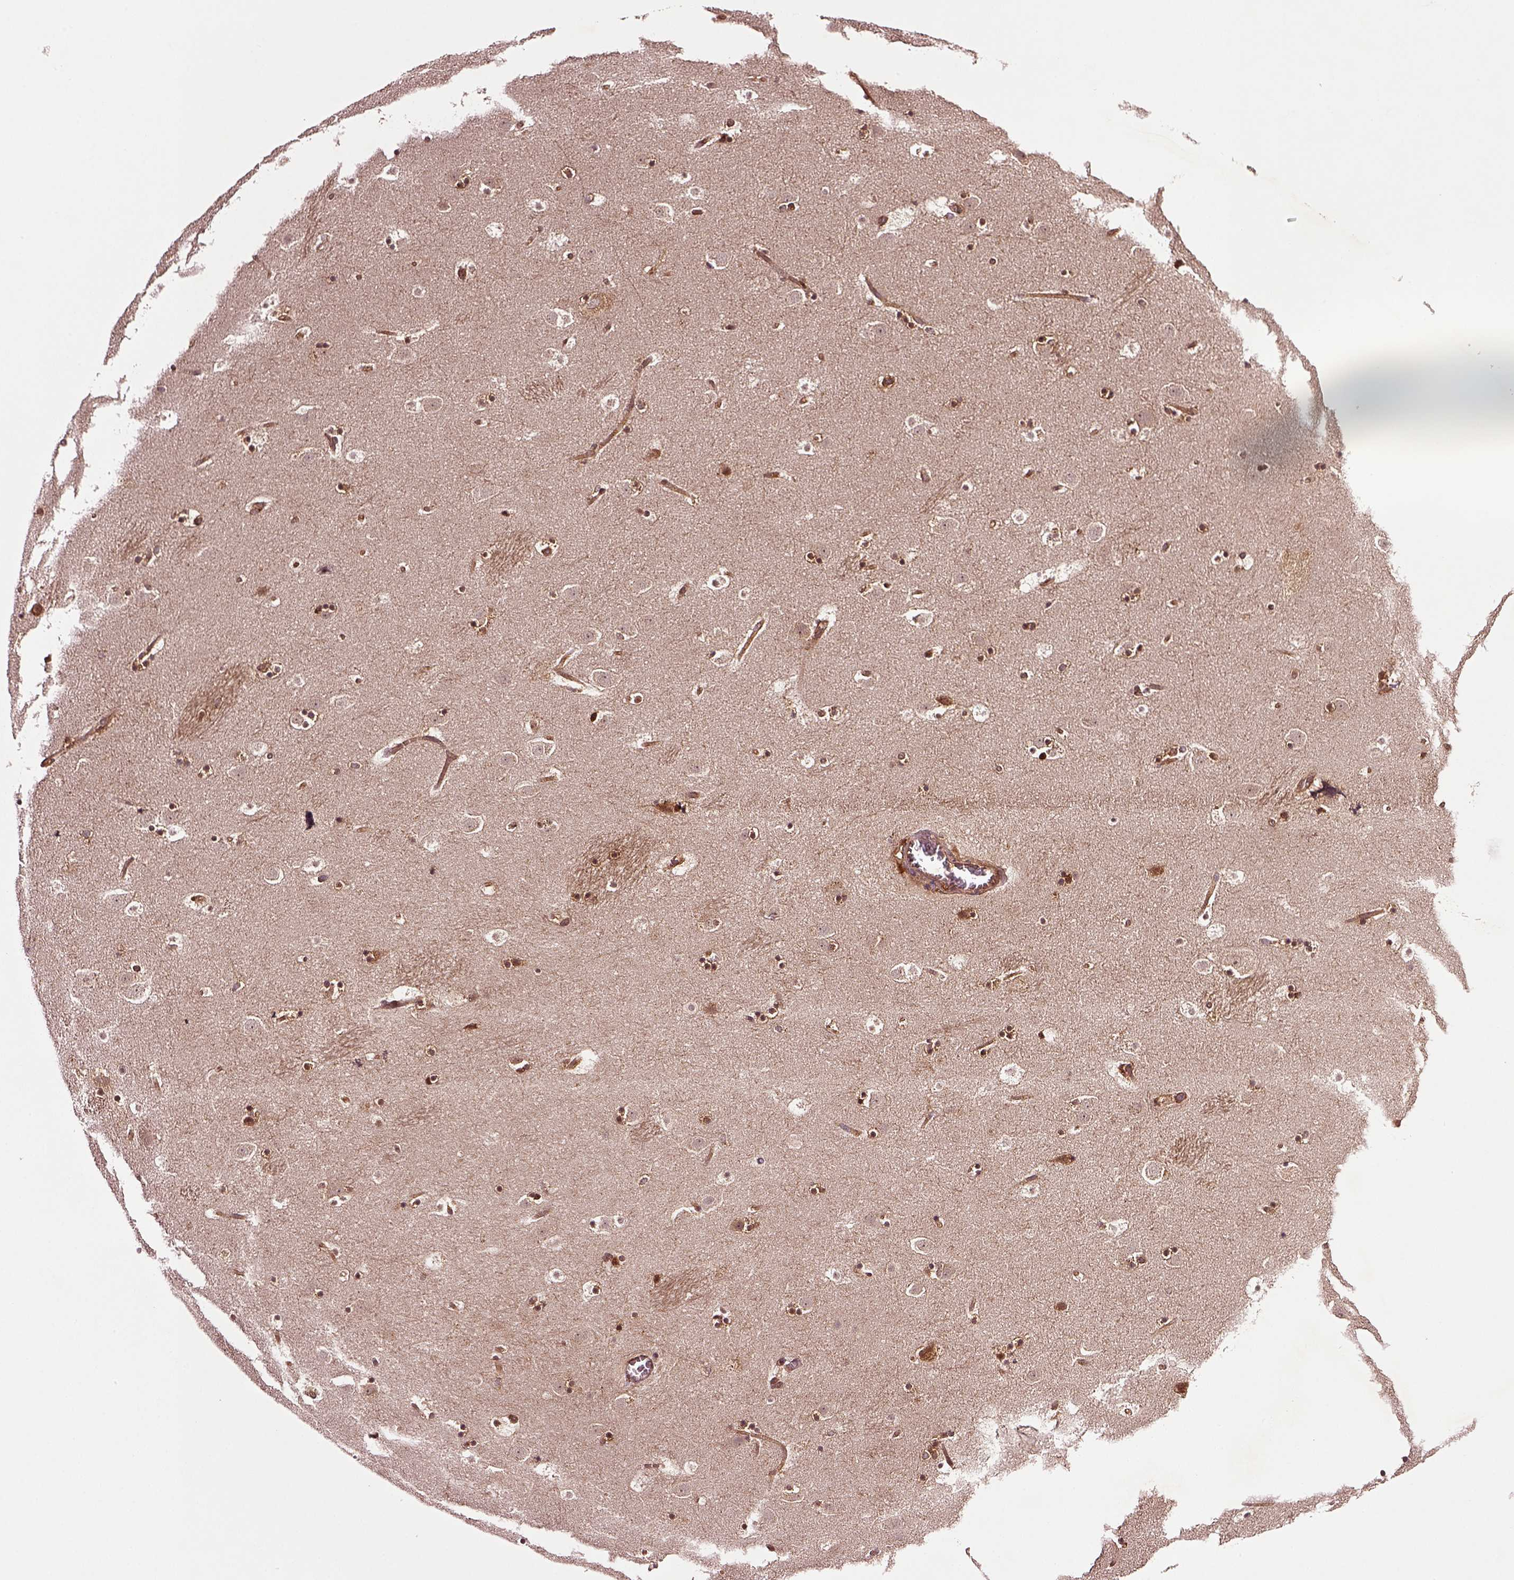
{"staining": {"intensity": "moderate", "quantity": "25%-75%", "location": "cytoplasmic/membranous"}, "tissue": "caudate", "cell_type": "Glial cells", "image_type": "normal", "snomed": [{"axis": "morphology", "description": "Normal tissue, NOS"}, {"axis": "topography", "description": "Lateral ventricle wall"}], "caption": "A histopathology image showing moderate cytoplasmic/membranous positivity in about 25%-75% of glial cells in normal caudate, as visualized by brown immunohistochemical staining.", "gene": "WASHC2A", "patient": {"sex": "male", "age": 37}}